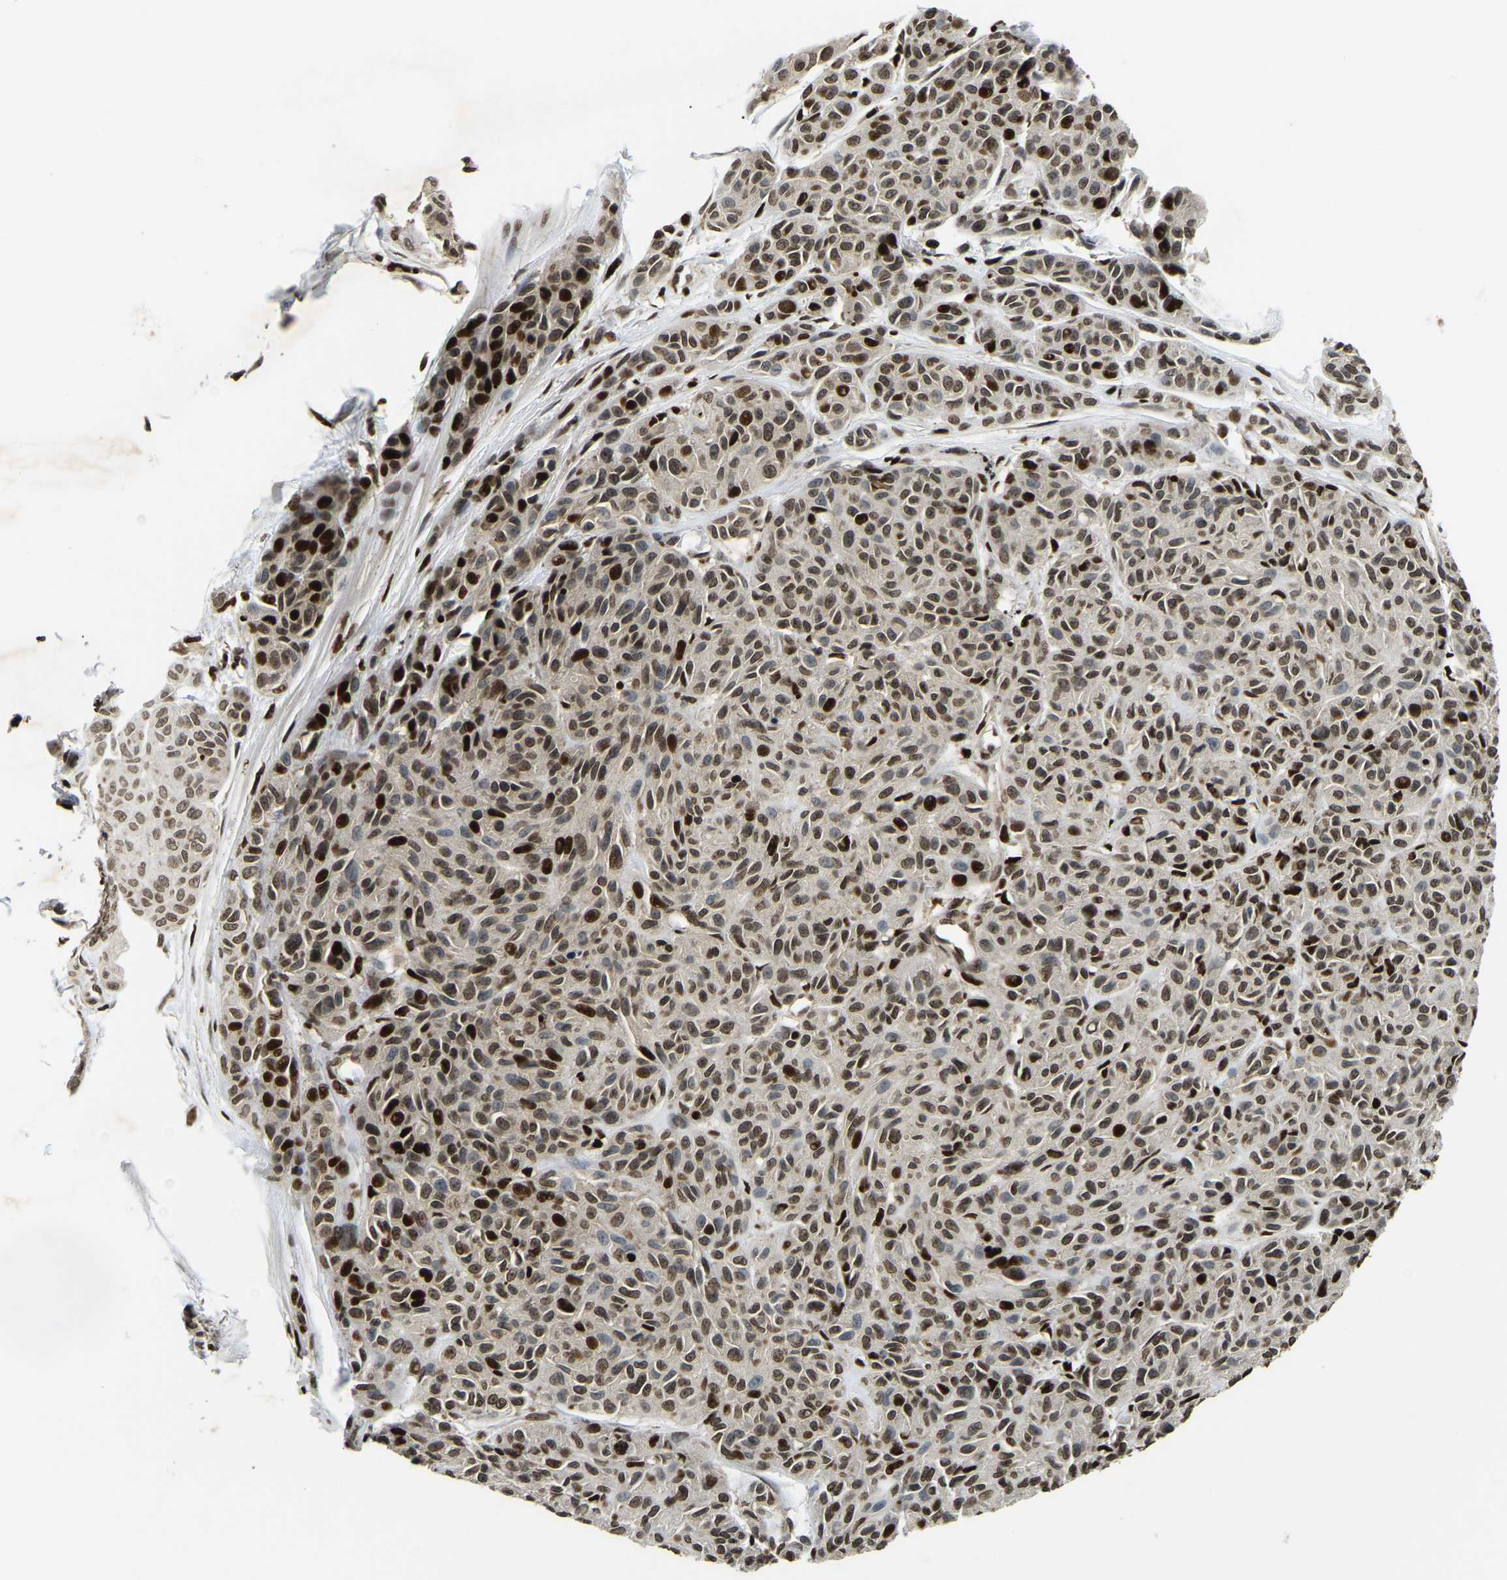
{"staining": {"intensity": "moderate", "quantity": ">75%", "location": "nuclear"}, "tissue": "melanoma", "cell_type": "Tumor cells", "image_type": "cancer", "snomed": [{"axis": "morphology", "description": "Malignant melanoma, NOS"}, {"axis": "topography", "description": "Skin"}], "caption": "A high-resolution histopathology image shows immunohistochemistry staining of melanoma, which exhibits moderate nuclear positivity in approximately >75% of tumor cells. Nuclei are stained in blue.", "gene": "LRRC61", "patient": {"sex": "male", "age": 62}}